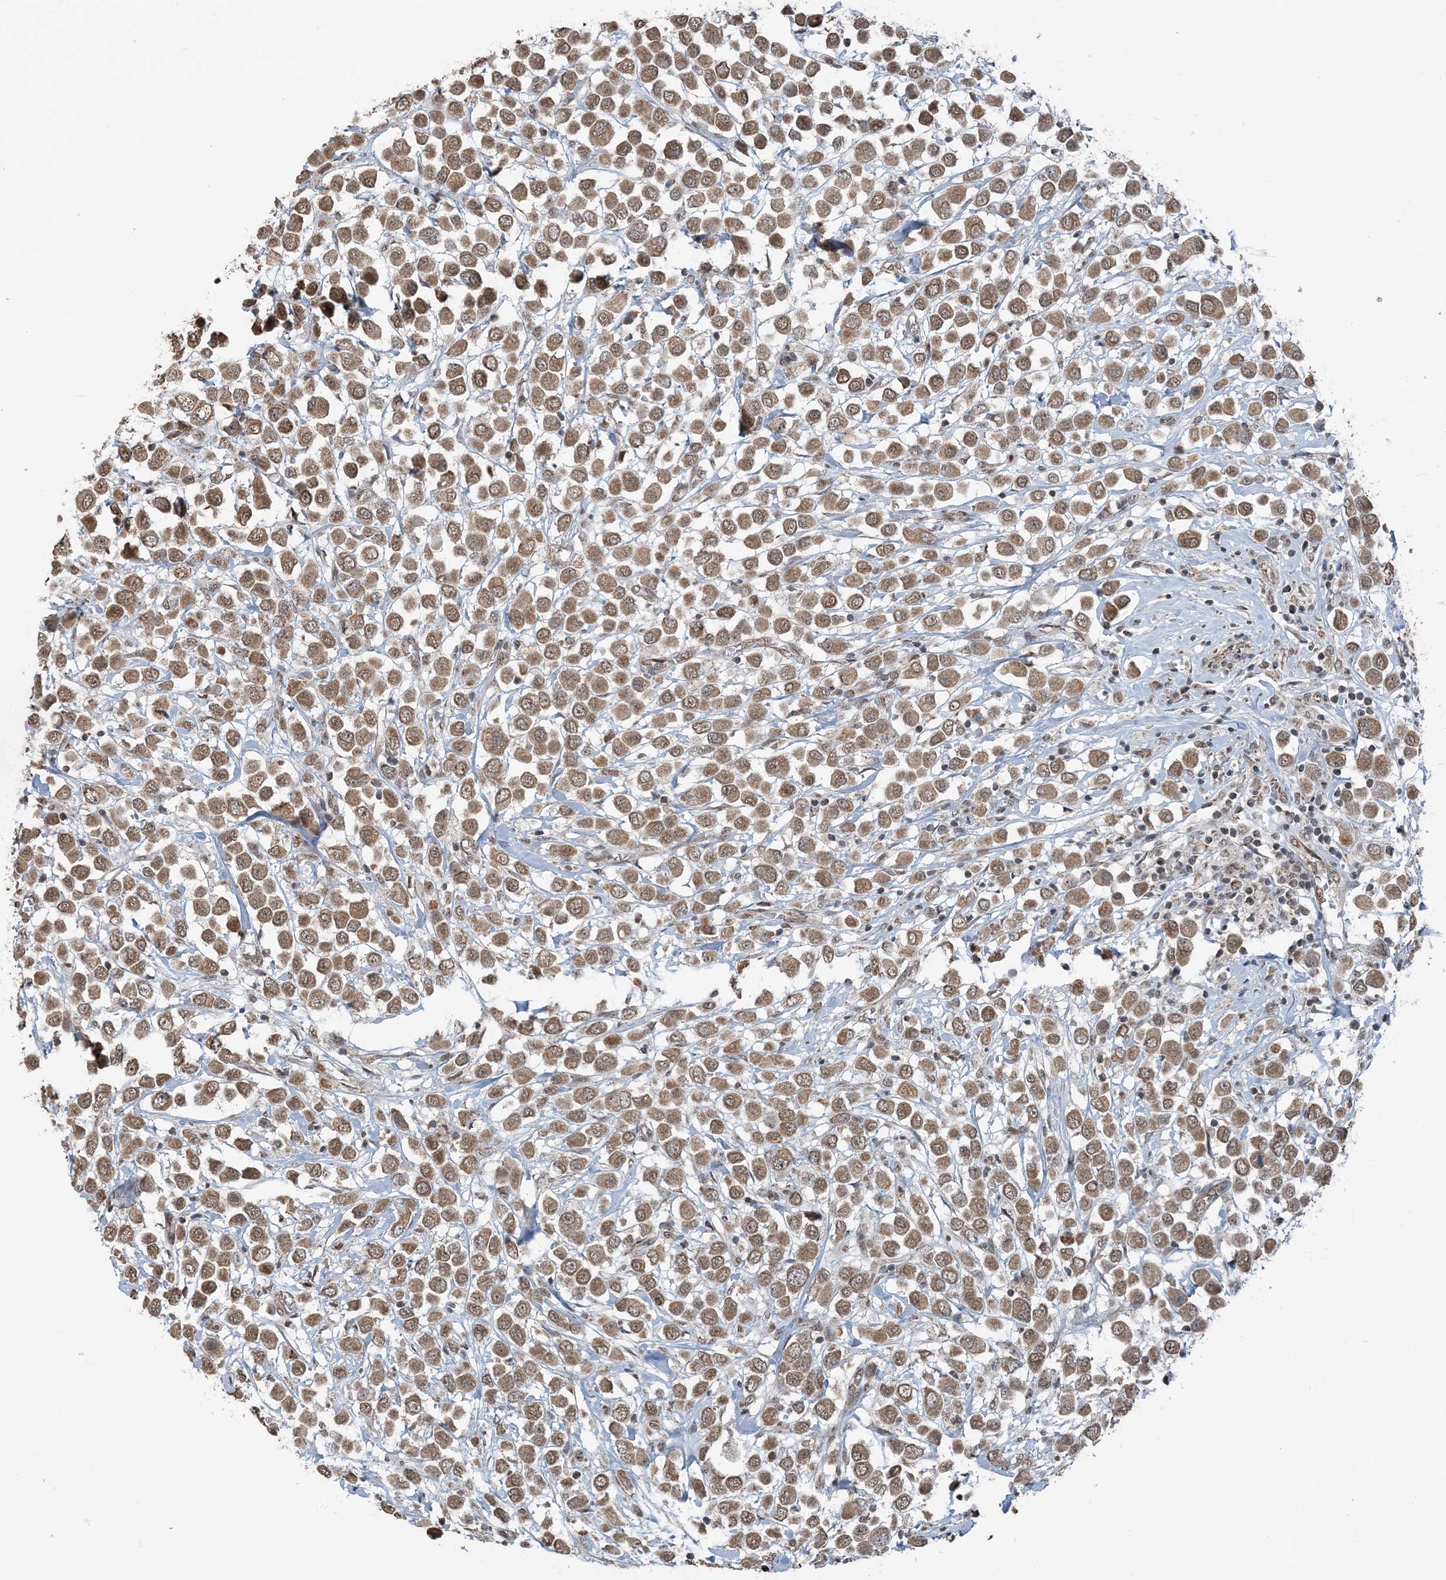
{"staining": {"intensity": "moderate", "quantity": ">75%", "location": "cytoplasmic/membranous,nuclear"}, "tissue": "breast cancer", "cell_type": "Tumor cells", "image_type": "cancer", "snomed": [{"axis": "morphology", "description": "Duct carcinoma"}, {"axis": "topography", "description": "Breast"}], "caption": "A high-resolution photomicrograph shows IHC staining of breast cancer (infiltrating ductal carcinoma), which displays moderate cytoplasmic/membranous and nuclear staining in approximately >75% of tumor cells.", "gene": "PILRB", "patient": {"sex": "female", "age": 61}}